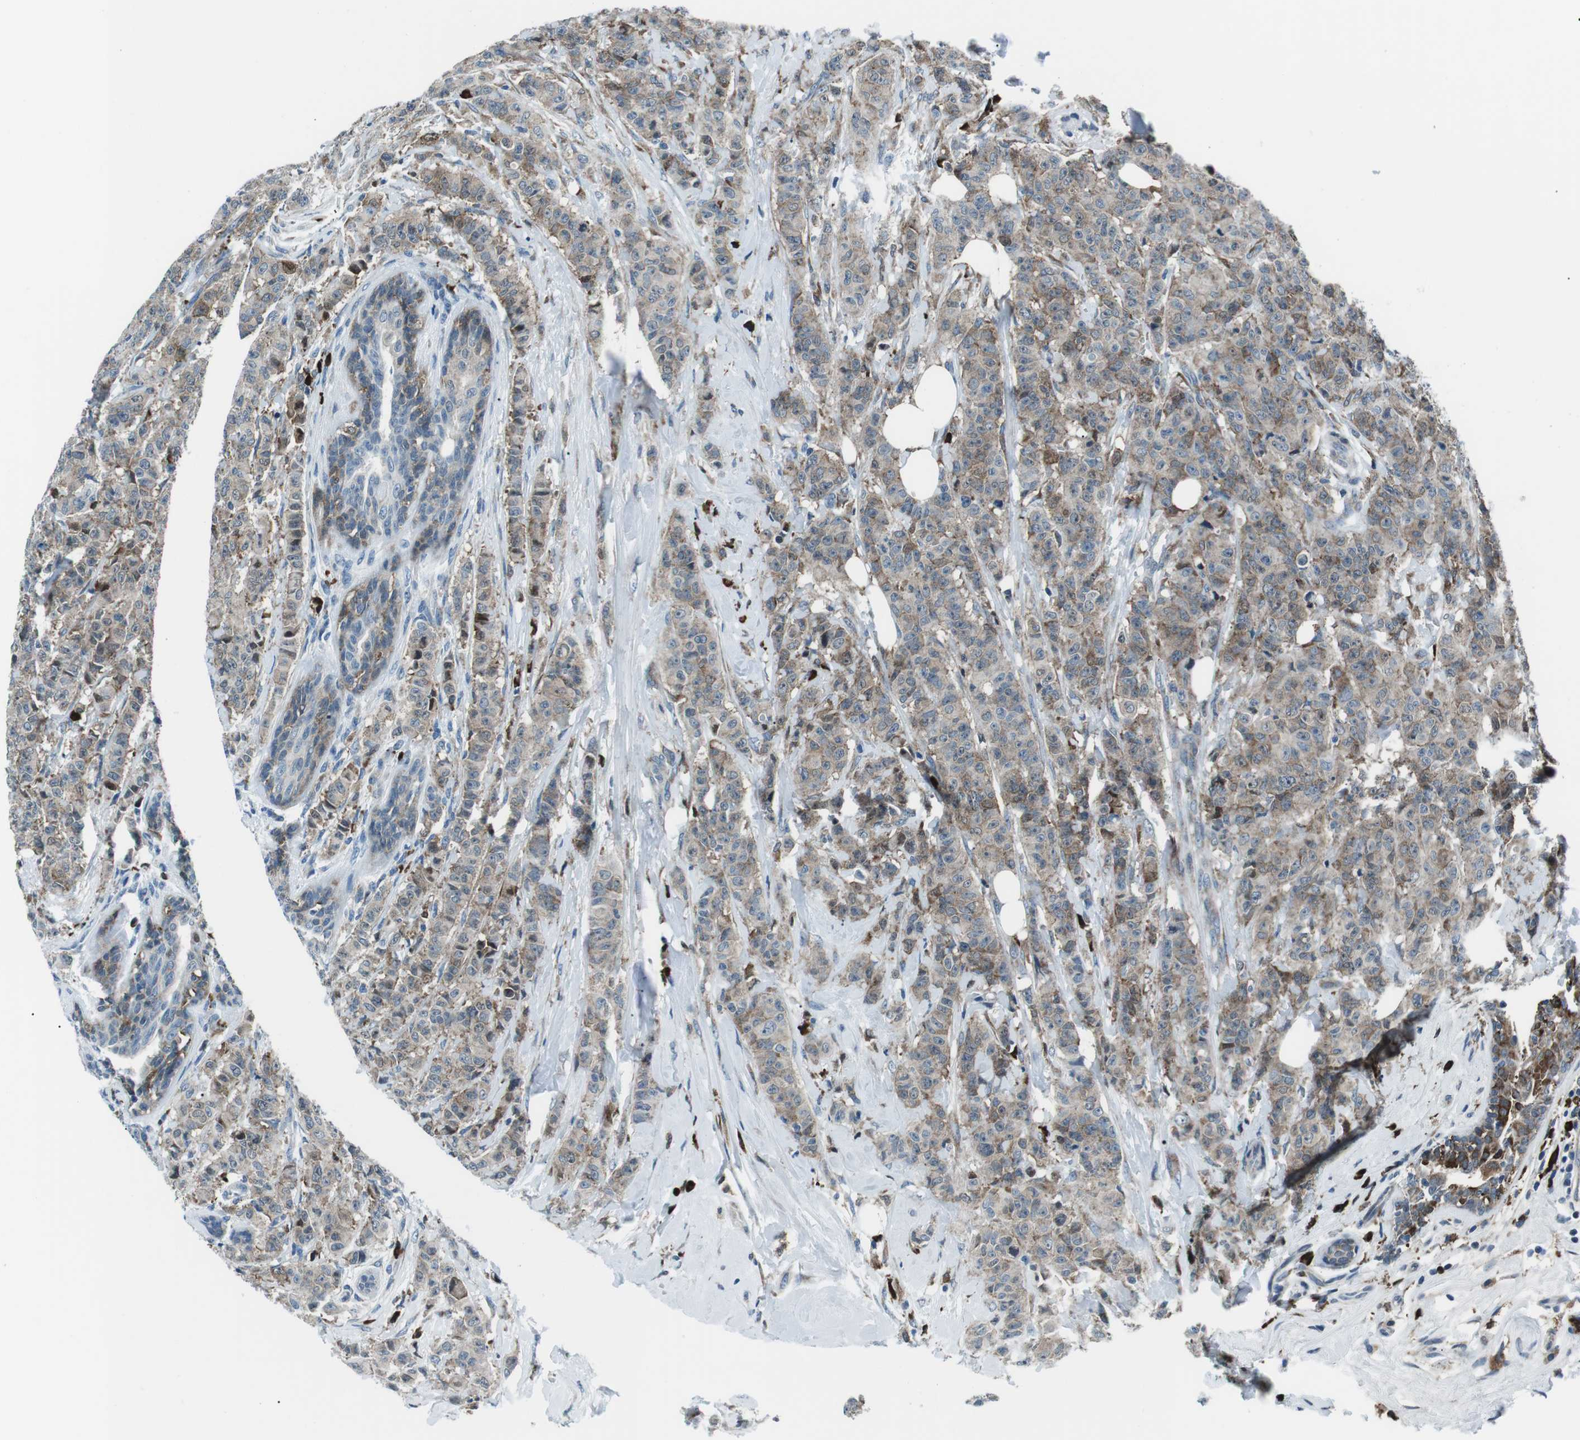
{"staining": {"intensity": "weak", "quantity": ">75%", "location": "cytoplasmic/membranous"}, "tissue": "breast cancer", "cell_type": "Tumor cells", "image_type": "cancer", "snomed": [{"axis": "morphology", "description": "Normal tissue, NOS"}, {"axis": "morphology", "description": "Duct carcinoma"}, {"axis": "topography", "description": "Breast"}], "caption": "Immunohistochemistry of human breast infiltrating ductal carcinoma shows low levels of weak cytoplasmic/membranous expression in approximately >75% of tumor cells.", "gene": "BLNK", "patient": {"sex": "female", "age": 40}}